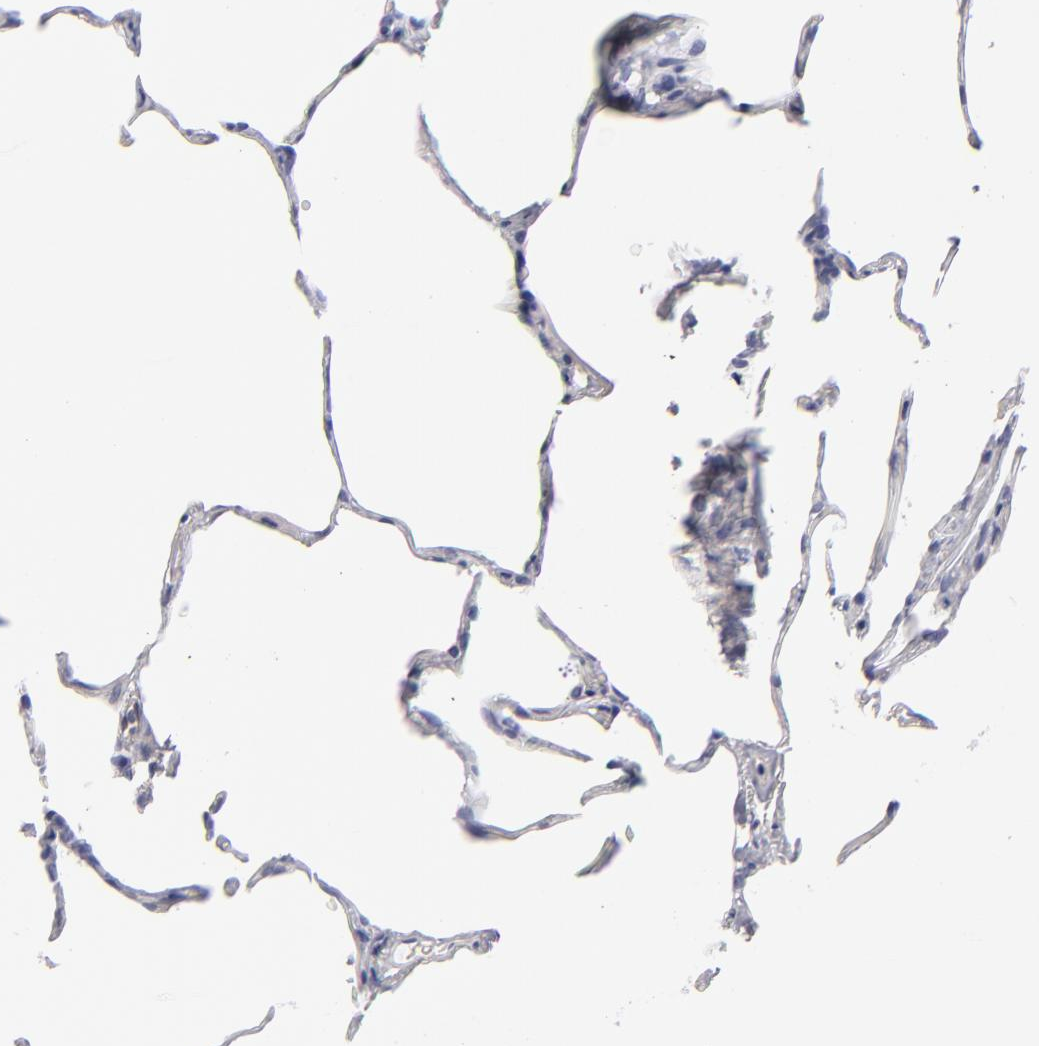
{"staining": {"intensity": "negative", "quantity": "none", "location": "none"}, "tissue": "lung", "cell_type": "Alveolar cells", "image_type": "normal", "snomed": [{"axis": "morphology", "description": "Normal tissue, NOS"}, {"axis": "topography", "description": "Lung"}], "caption": "Benign lung was stained to show a protein in brown. There is no significant expression in alveolar cells.", "gene": "PLVAP", "patient": {"sex": "female", "age": 75}}